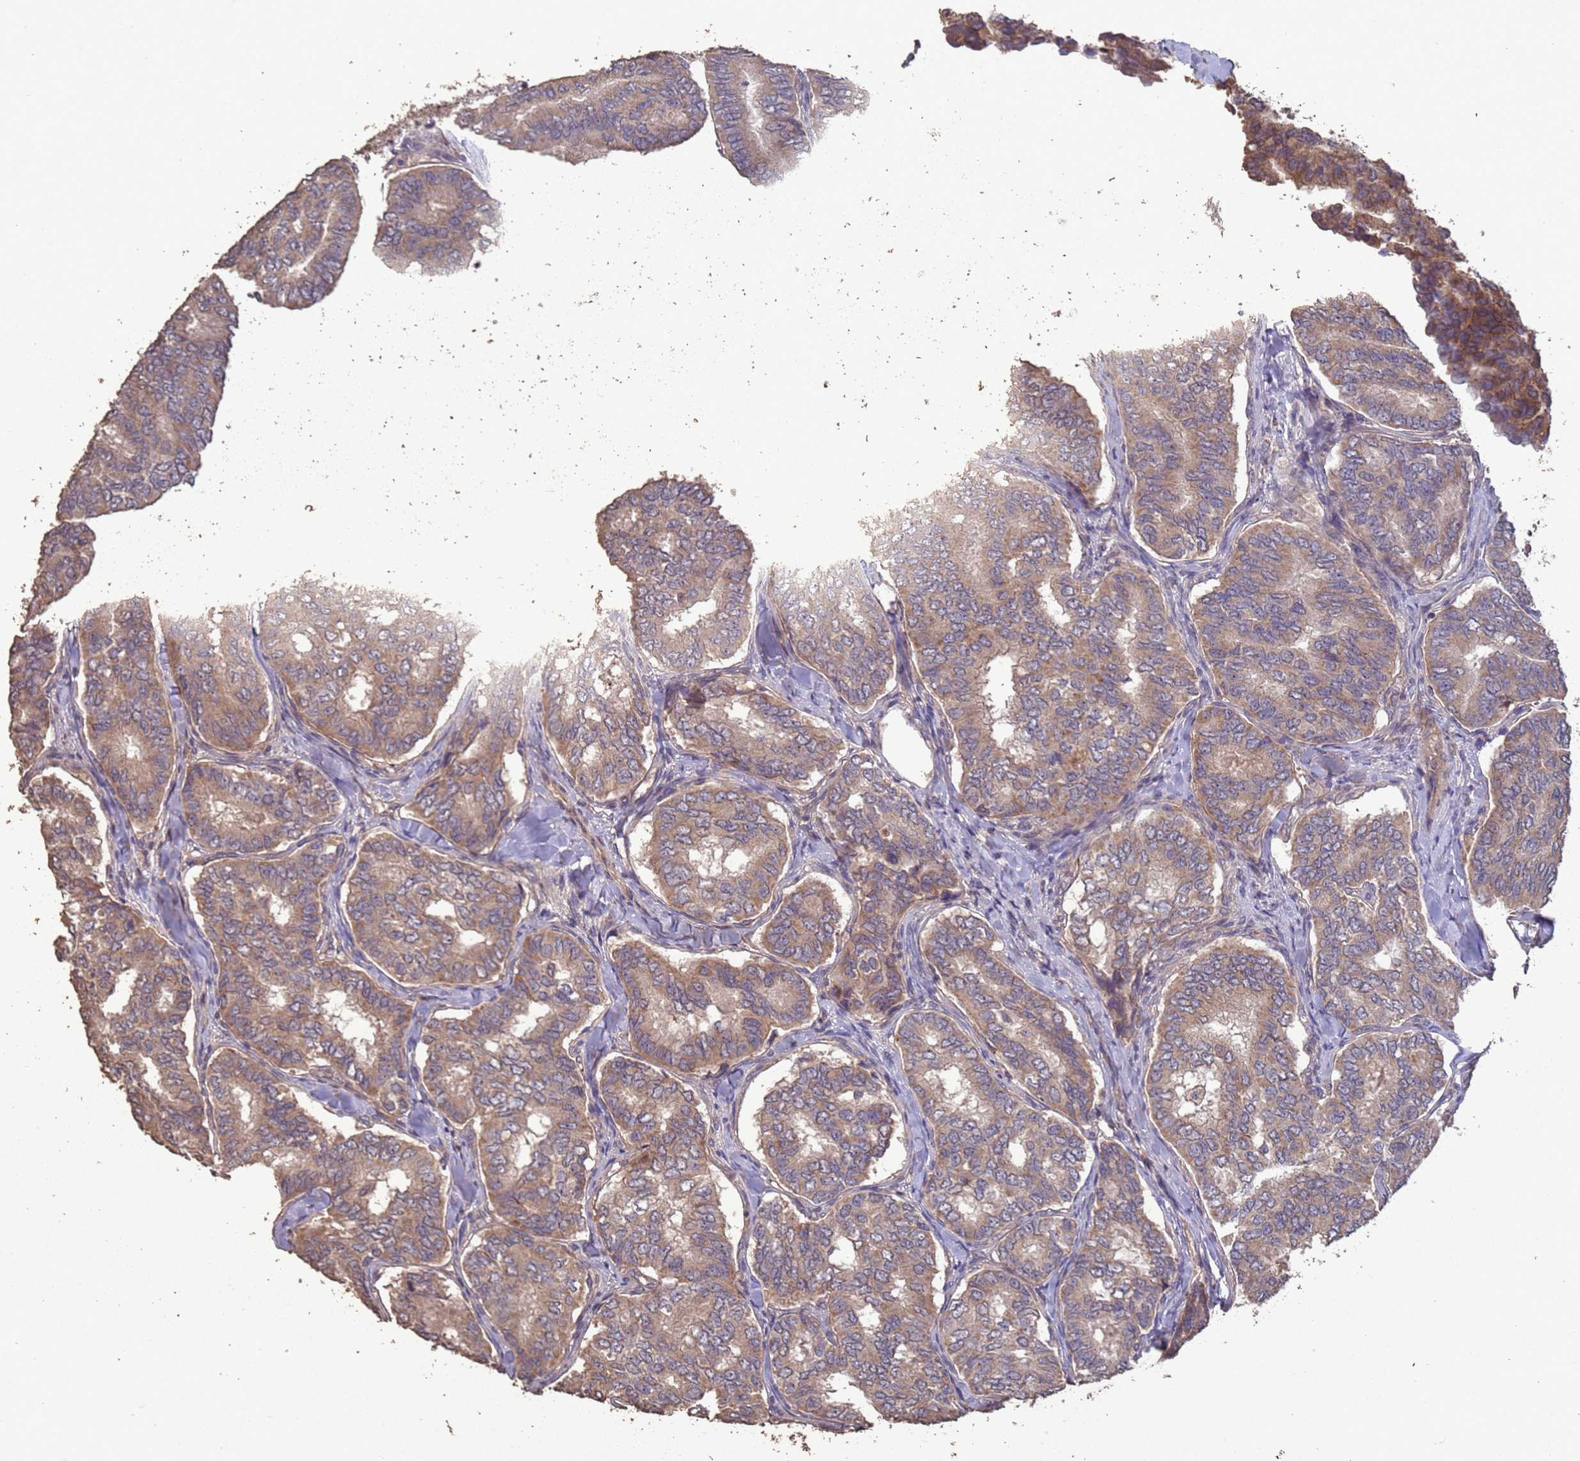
{"staining": {"intensity": "moderate", "quantity": ">75%", "location": "cytoplasmic/membranous"}, "tissue": "thyroid cancer", "cell_type": "Tumor cells", "image_type": "cancer", "snomed": [{"axis": "morphology", "description": "Papillary adenocarcinoma, NOS"}, {"axis": "topography", "description": "Thyroid gland"}], "caption": "A high-resolution photomicrograph shows IHC staining of papillary adenocarcinoma (thyroid), which displays moderate cytoplasmic/membranous staining in about >75% of tumor cells.", "gene": "SLC9B2", "patient": {"sex": "female", "age": 35}}